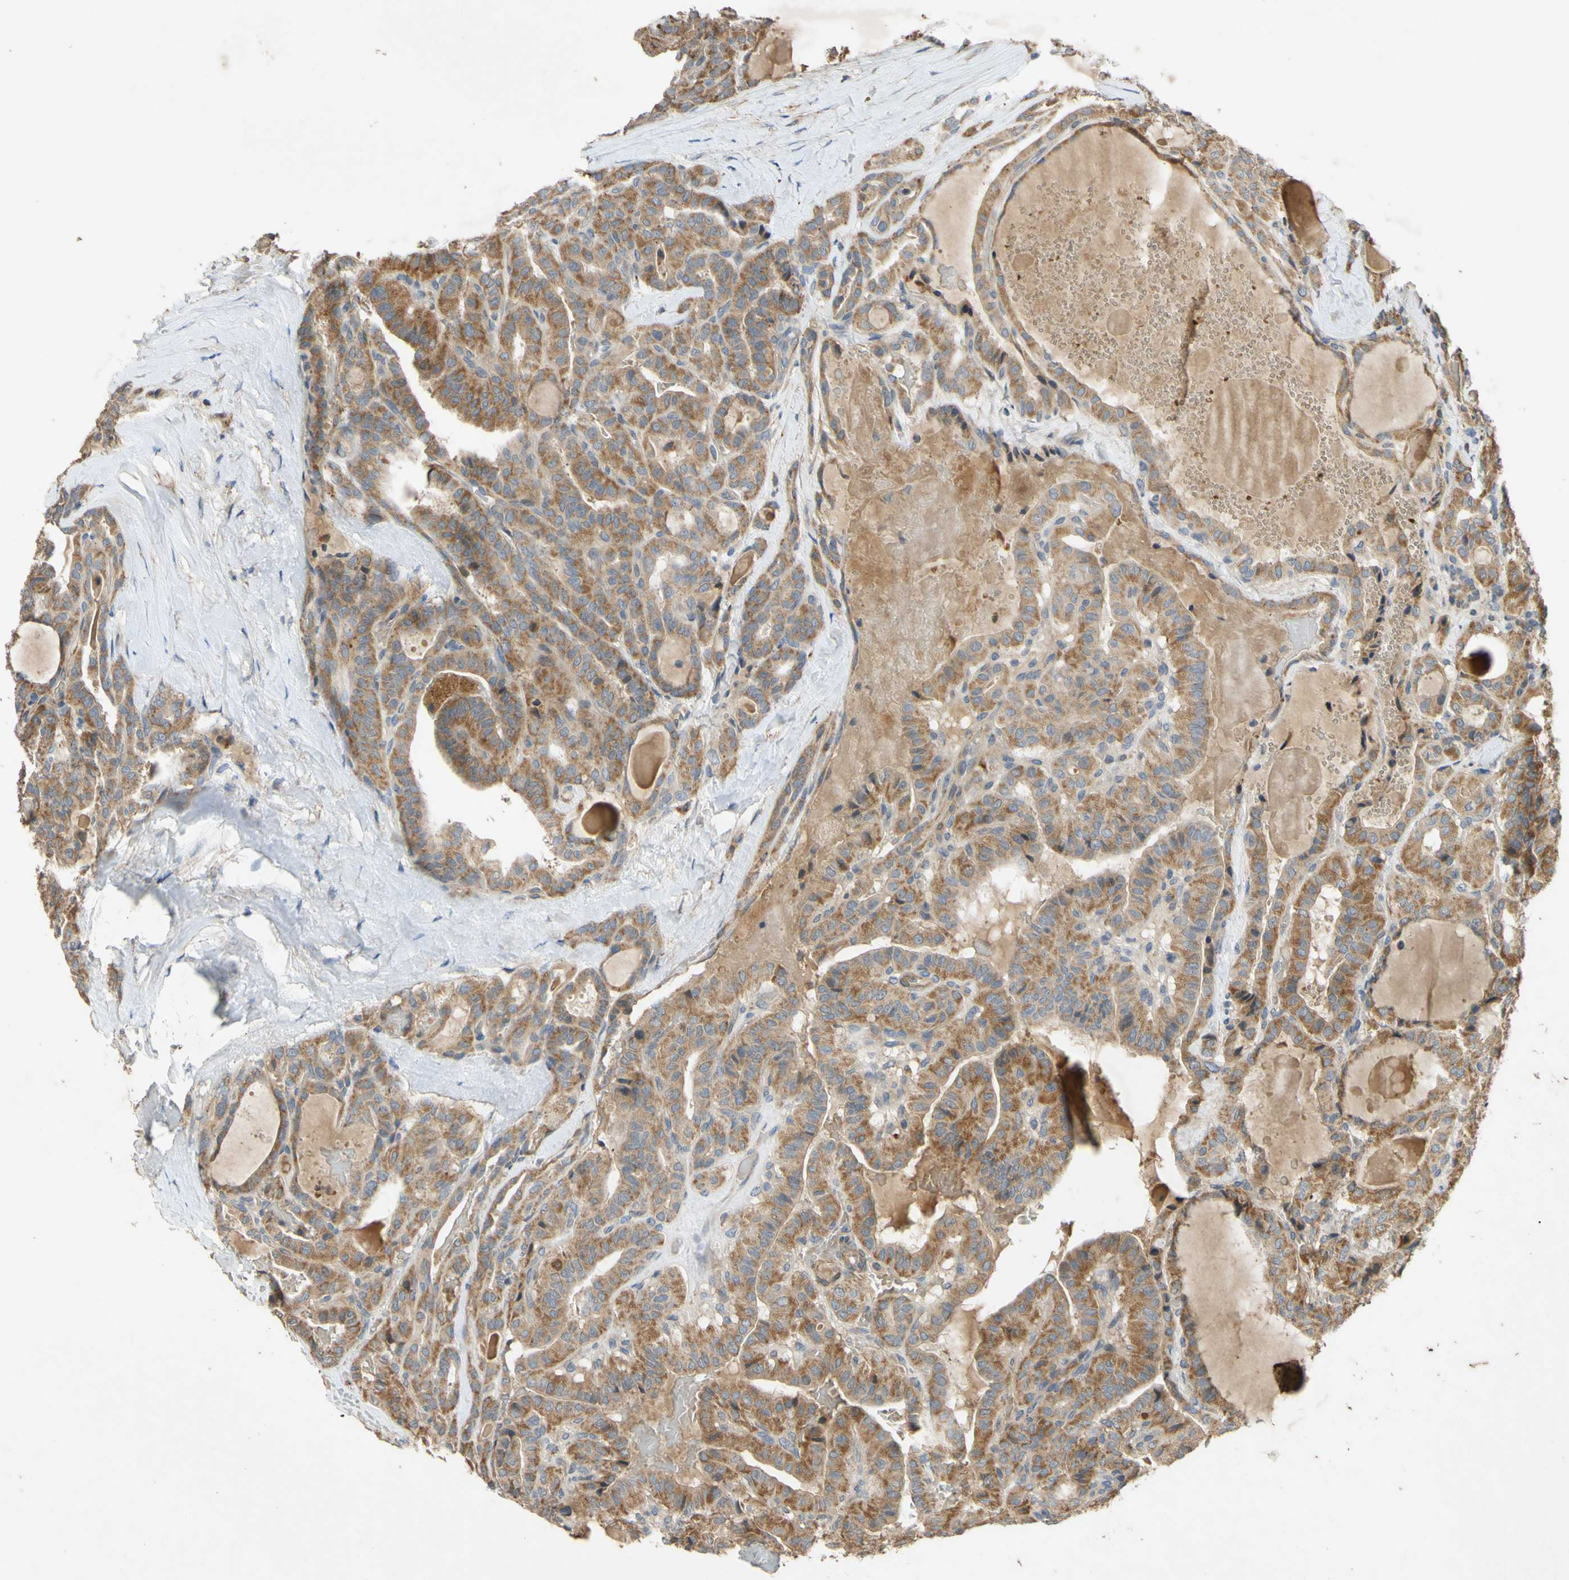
{"staining": {"intensity": "moderate", "quantity": ">75%", "location": "cytoplasmic/membranous"}, "tissue": "thyroid cancer", "cell_type": "Tumor cells", "image_type": "cancer", "snomed": [{"axis": "morphology", "description": "Papillary adenocarcinoma, NOS"}, {"axis": "topography", "description": "Thyroid gland"}], "caption": "Thyroid papillary adenocarcinoma was stained to show a protein in brown. There is medium levels of moderate cytoplasmic/membranous positivity in about >75% of tumor cells.", "gene": "PARD6A", "patient": {"sex": "male", "age": 77}}